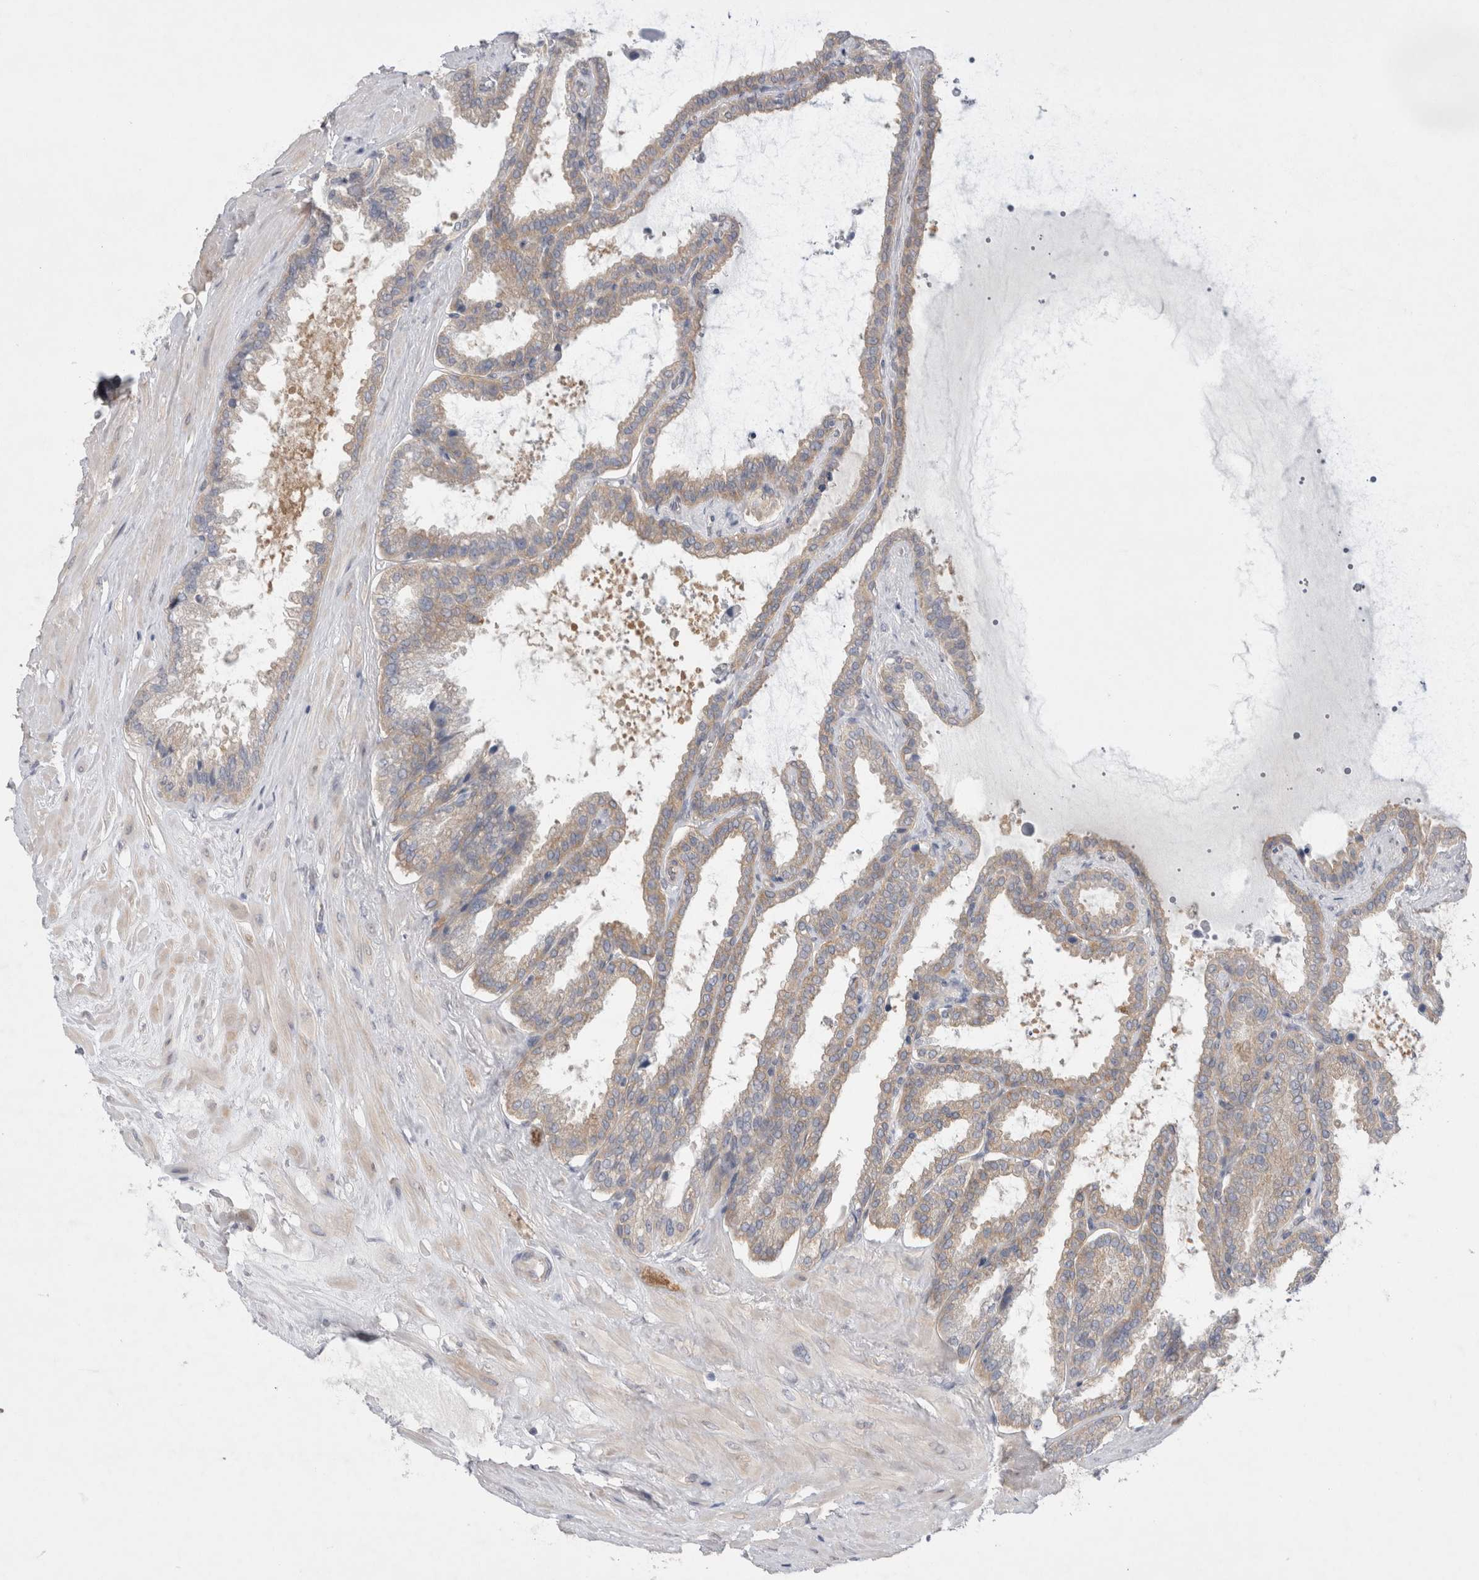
{"staining": {"intensity": "weak", "quantity": ">75%", "location": "cytoplasmic/membranous"}, "tissue": "seminal vesicle", "cell_type": "Glandular cells", "image_type": "normal", "snomed": [{"axis": "morphology", "description": "Normal tissue, NOS"}, {"axis": "topography", "description": "Seminal veicle"}], "caption": "A brown stain highlights weak cytoplasmic/membranous staining of a protein in glandular cells of unremarkable human seminal vesicle.", "gene": "WIPF2", "patient": {"sex": "male", "age": 46}}